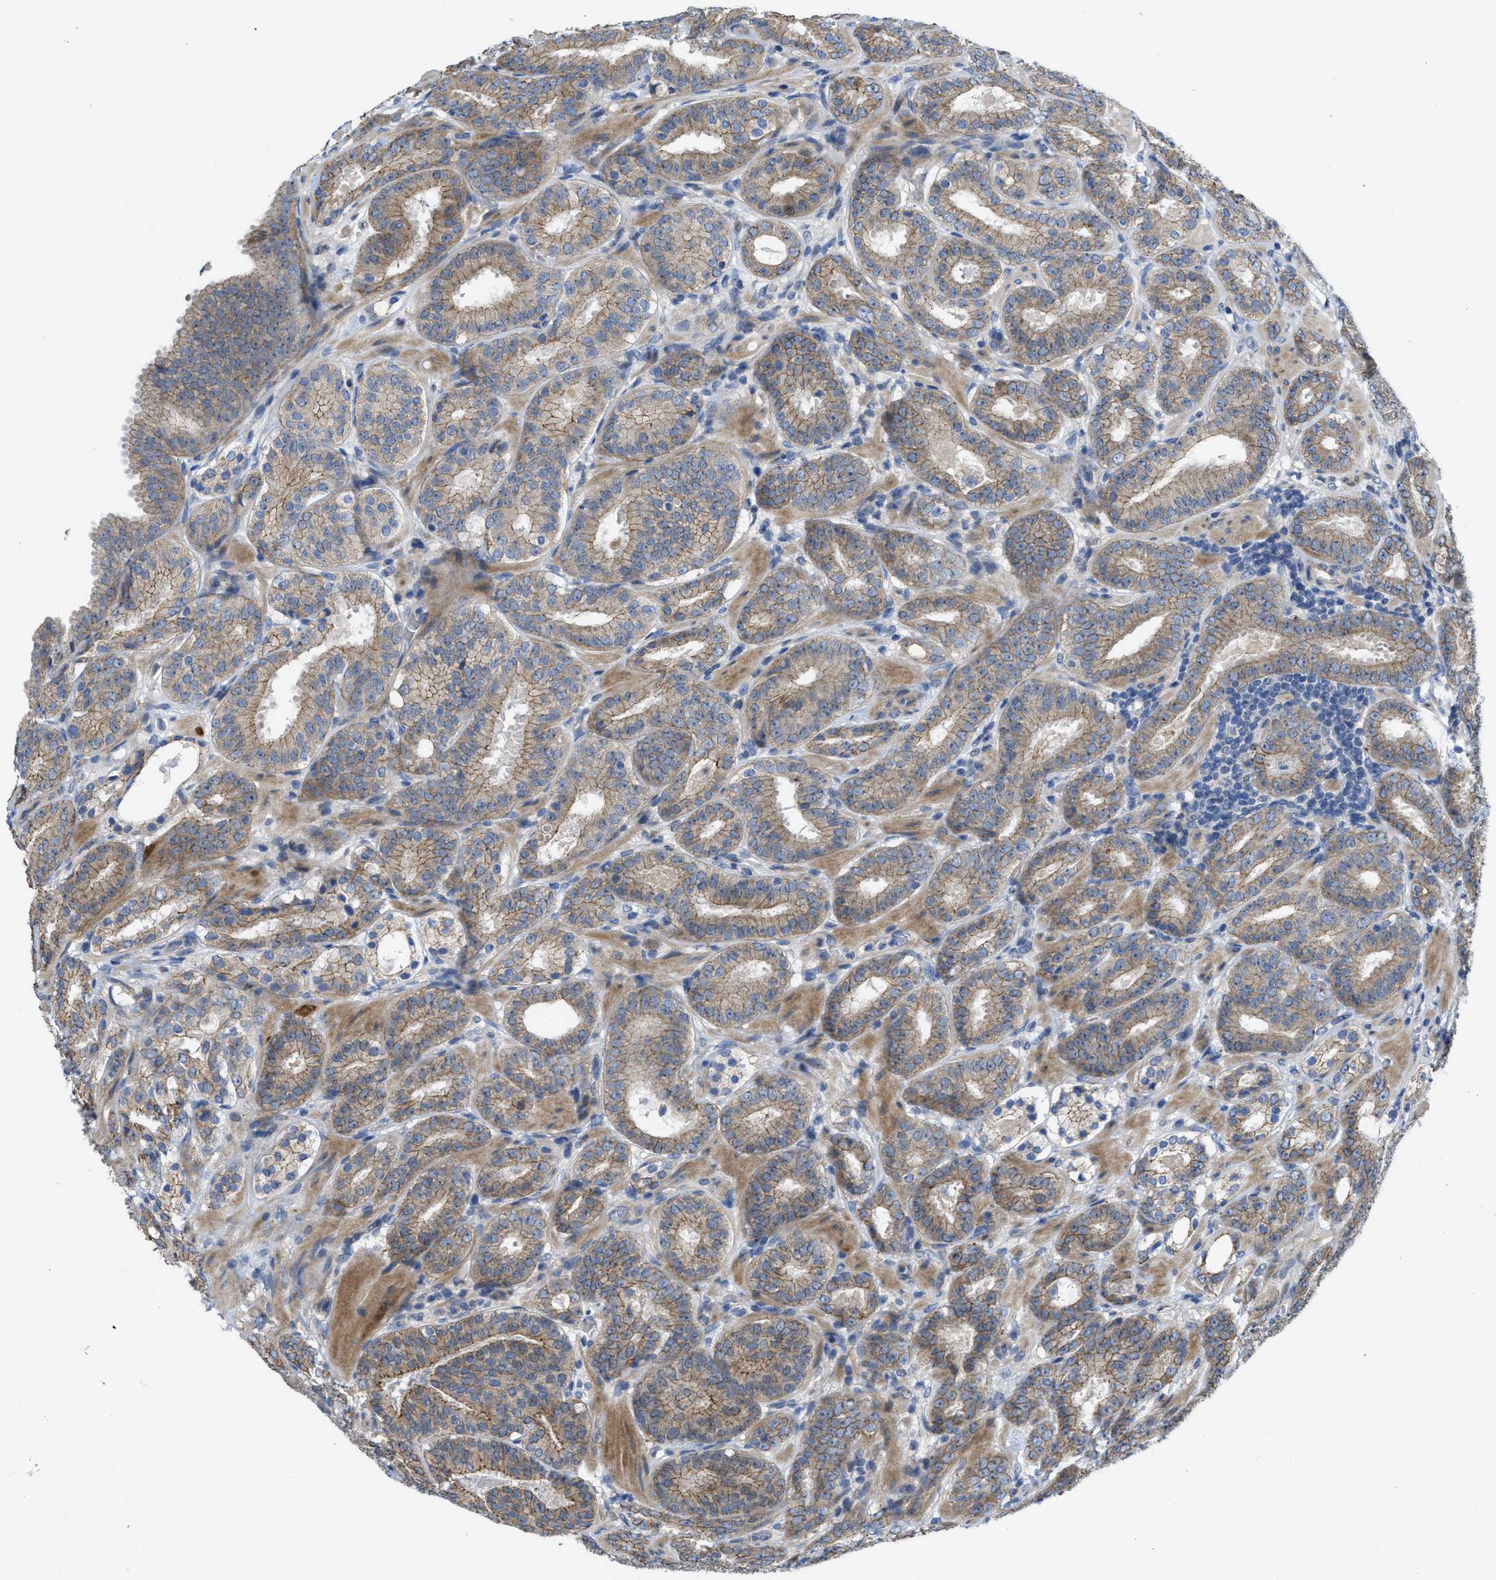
{"staining": {"intensity": "moderate", "quantity": ">75%", "location": "cytoplasmic/membranous"}, "tissue": "prostate cancer", "cell_type": "Tumor cells", "image_type": "cancer", "snomed": [{"axis": "morphology", "description": "Adenocarcinoma, Low grade"}, {"axis": "topography", "description": "Prostate"}], "caption": "IHC histopathology image of neoplastic tissue: prostate cancer stained using immunohistochemistry (IHC) demonstrates medium levels of moderate protein expression localized specifically in the cytoplasmic/membranous of tumor cells, appearing as a cytoplasmic/membranous brown color.", "gene": "CDPF1", "patient": {"sex": "male", "age": 69}}